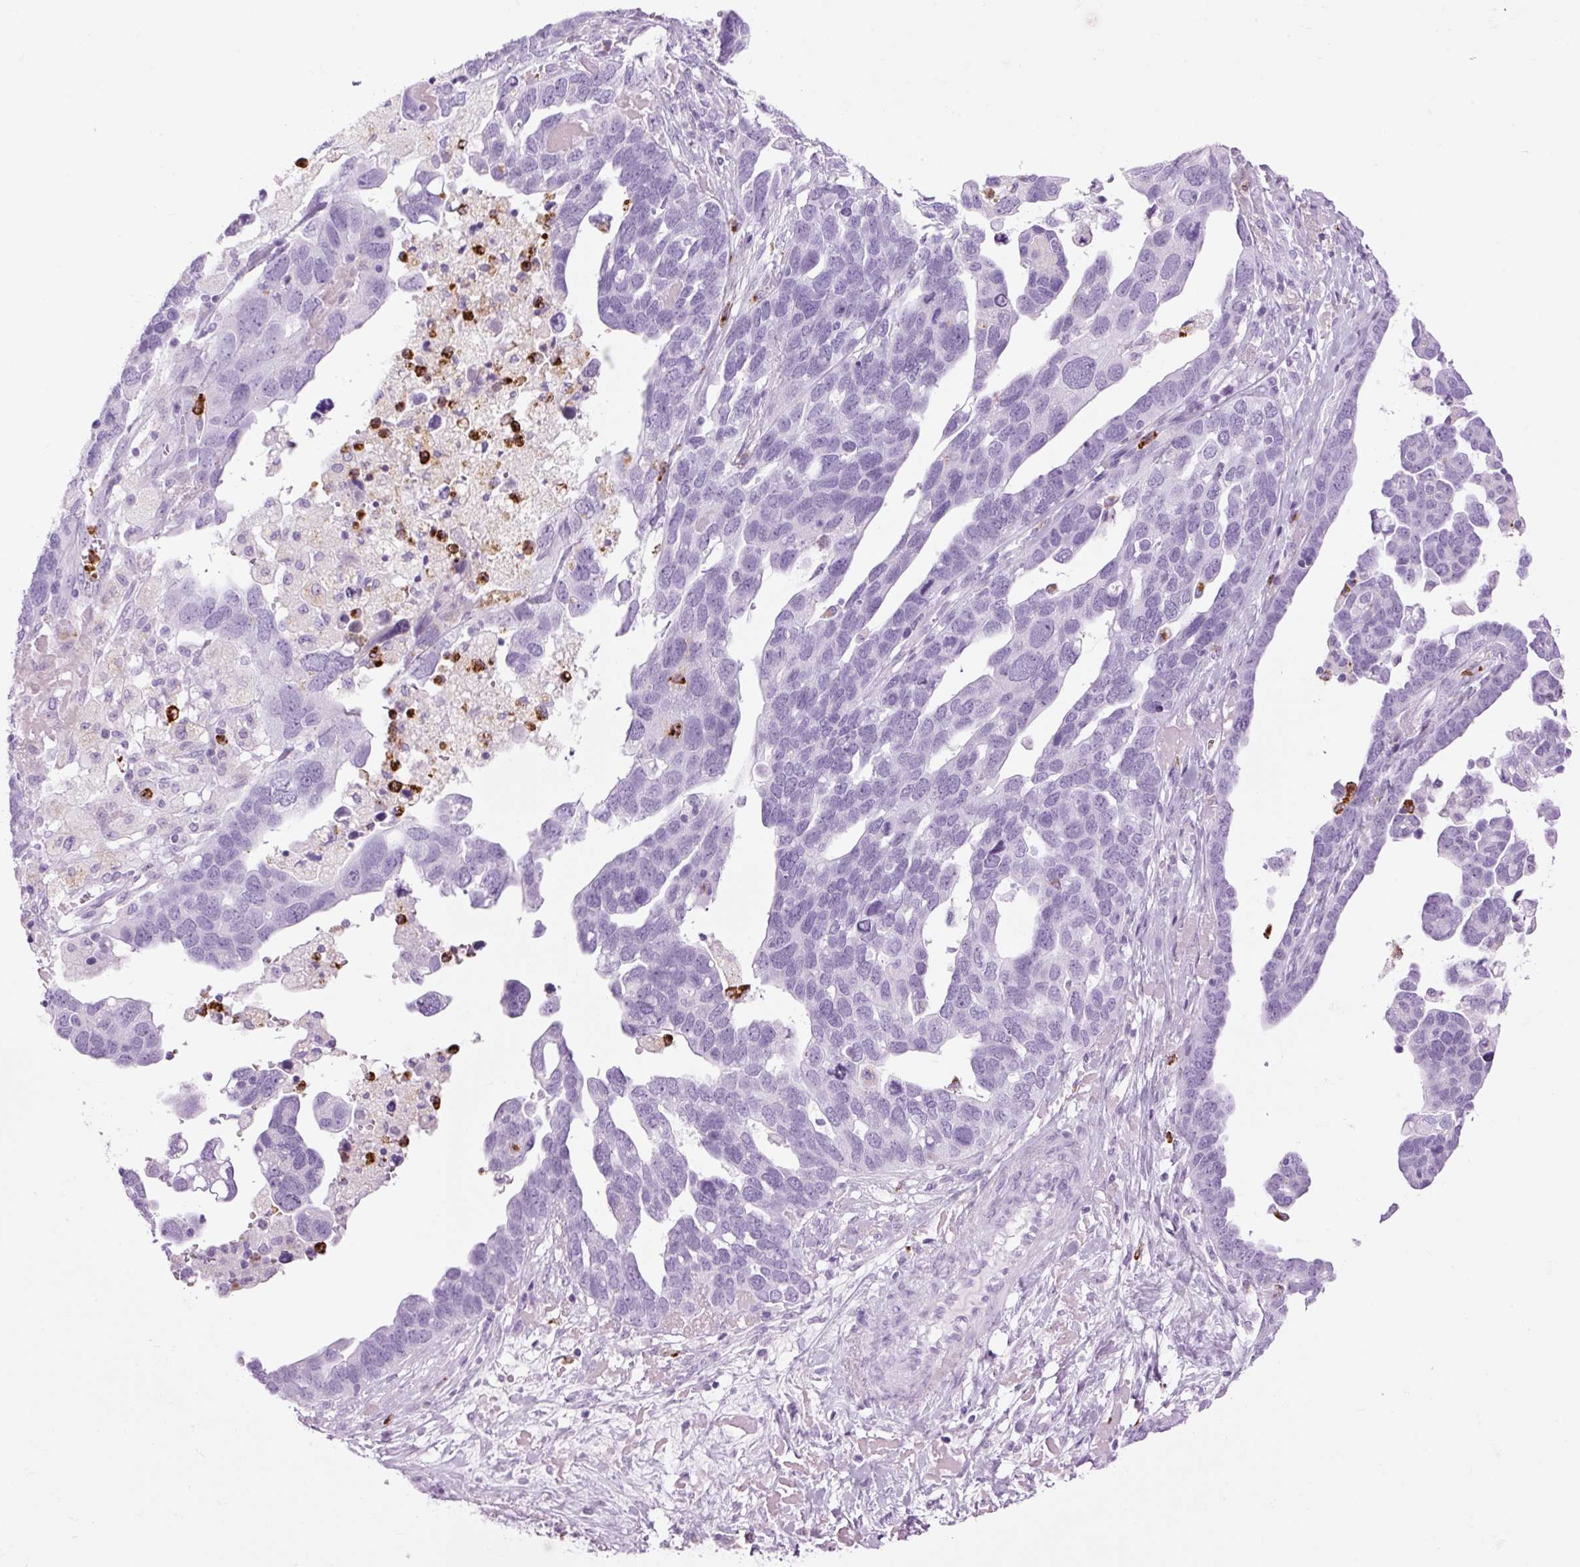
{"staining": {"intensity": "negative", "quantity": "none", "location": "none"}, "tissue": "ovarian cancer", "cell_type": "Tumor cells", "image_type": "cancer", "snomed": [{"axis": "morphology", "description": "Cystadenocarcinoma, serous, NOS"}, {"axis": "topography", "description": "Ovary"}], "caption": "High power microscopy photomicrograph of an IHC micrograph of ovarian cancer, revealing no significant expression in tumor cells.", "gene": "LYZ", "patient": {"sex": "female", "age": 54}}